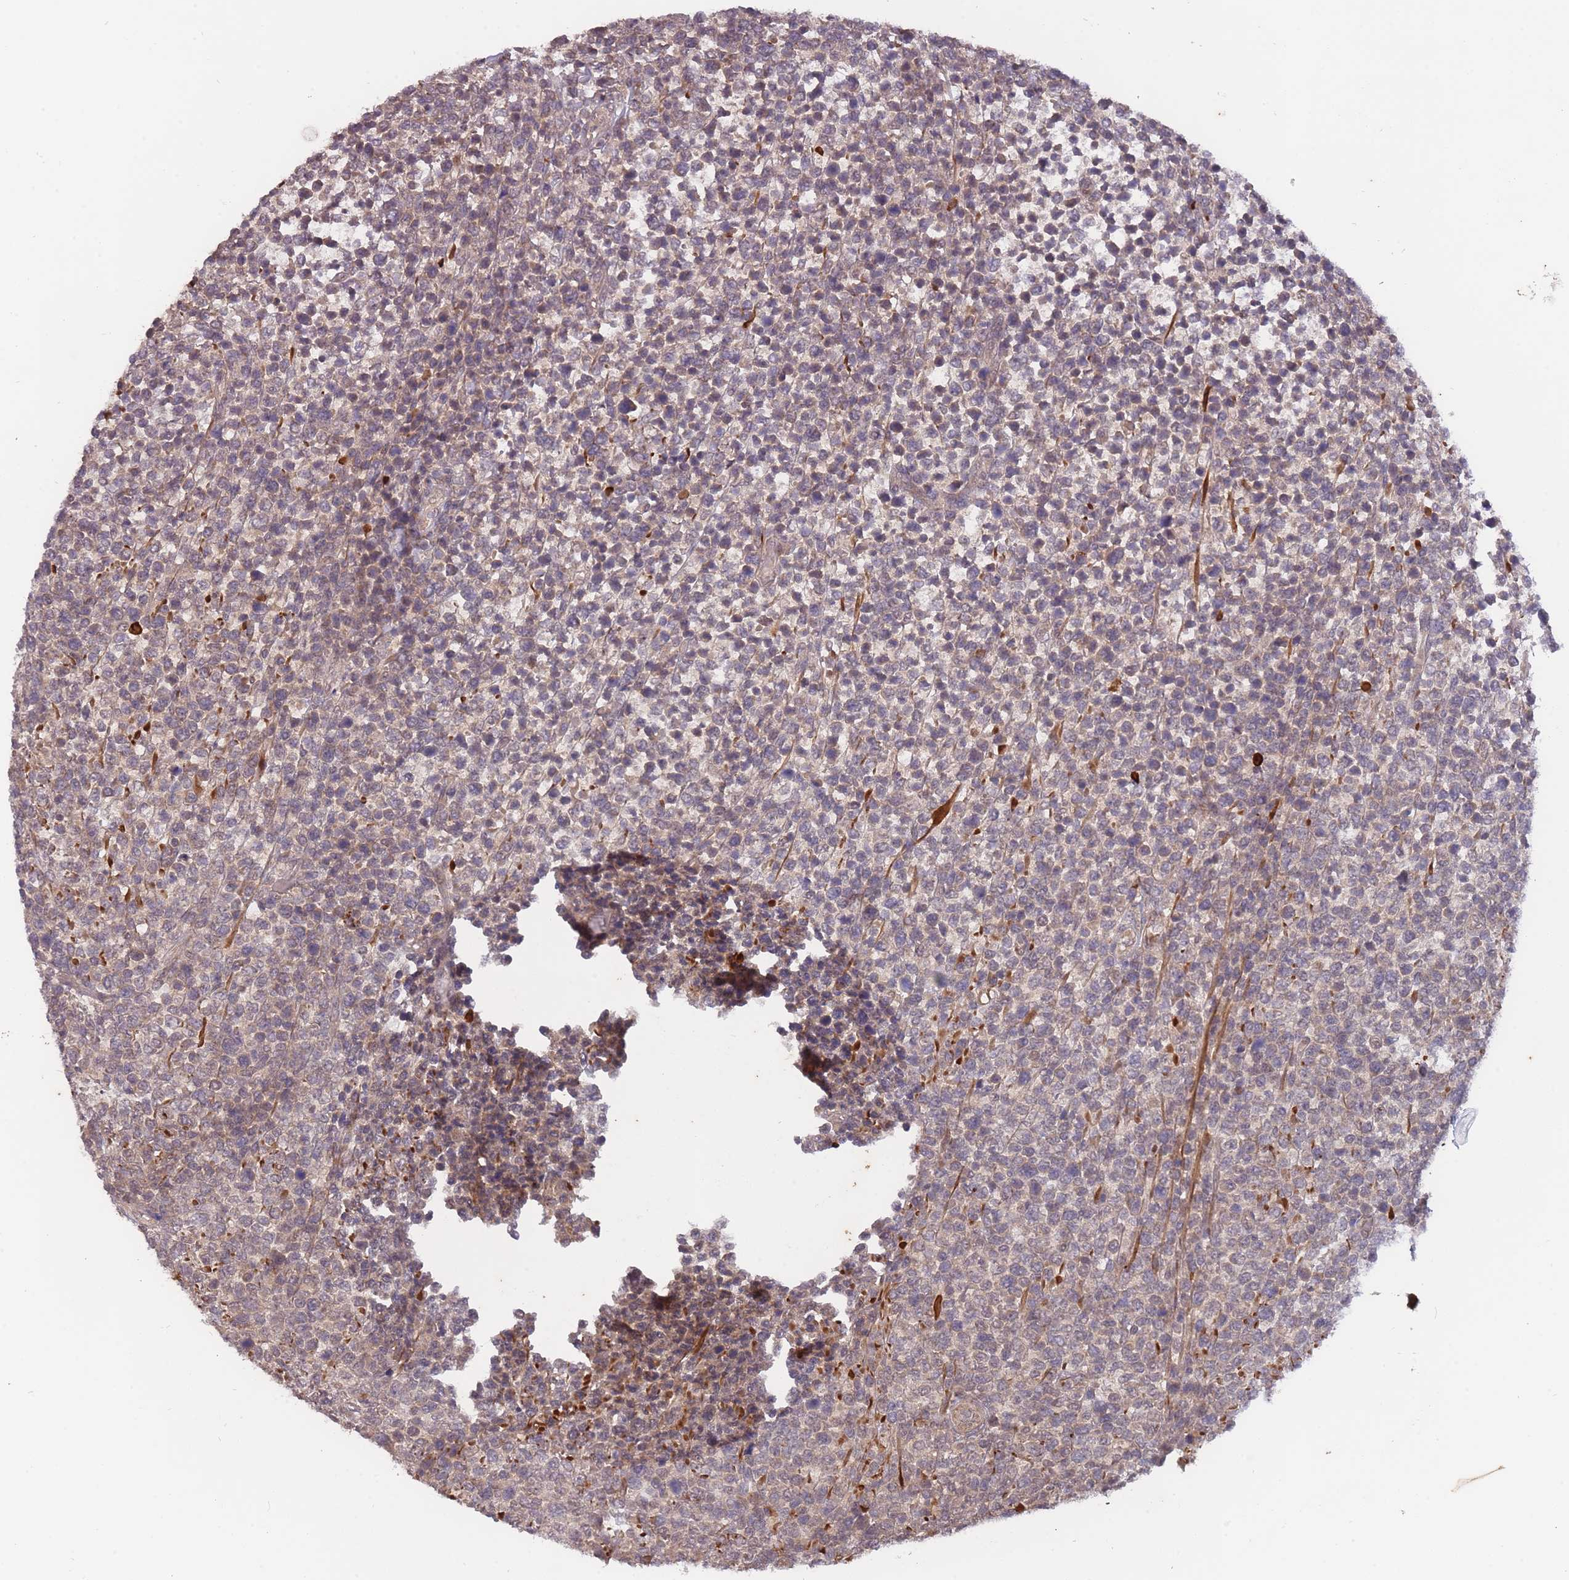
{"staining": {"intensity": "weak", "quantity": "<25%", "location": "cytoplasmic/membranous"}, "tissue": "lymphoma", "cell_type": "Tumor cells", "image_type": "cancer", "snomed": [{"axis": "morphology", "description": "Malignant lymphoma, non-Hodgkin's type, High grade"}, {"axis": "topography", "description": "Soft tissue"}], "caption": "The micrograph reveals no staining of tumor cells in lymphoma.", "gene": "SMC6", "patient": {"sex": "female", "age": 56}}